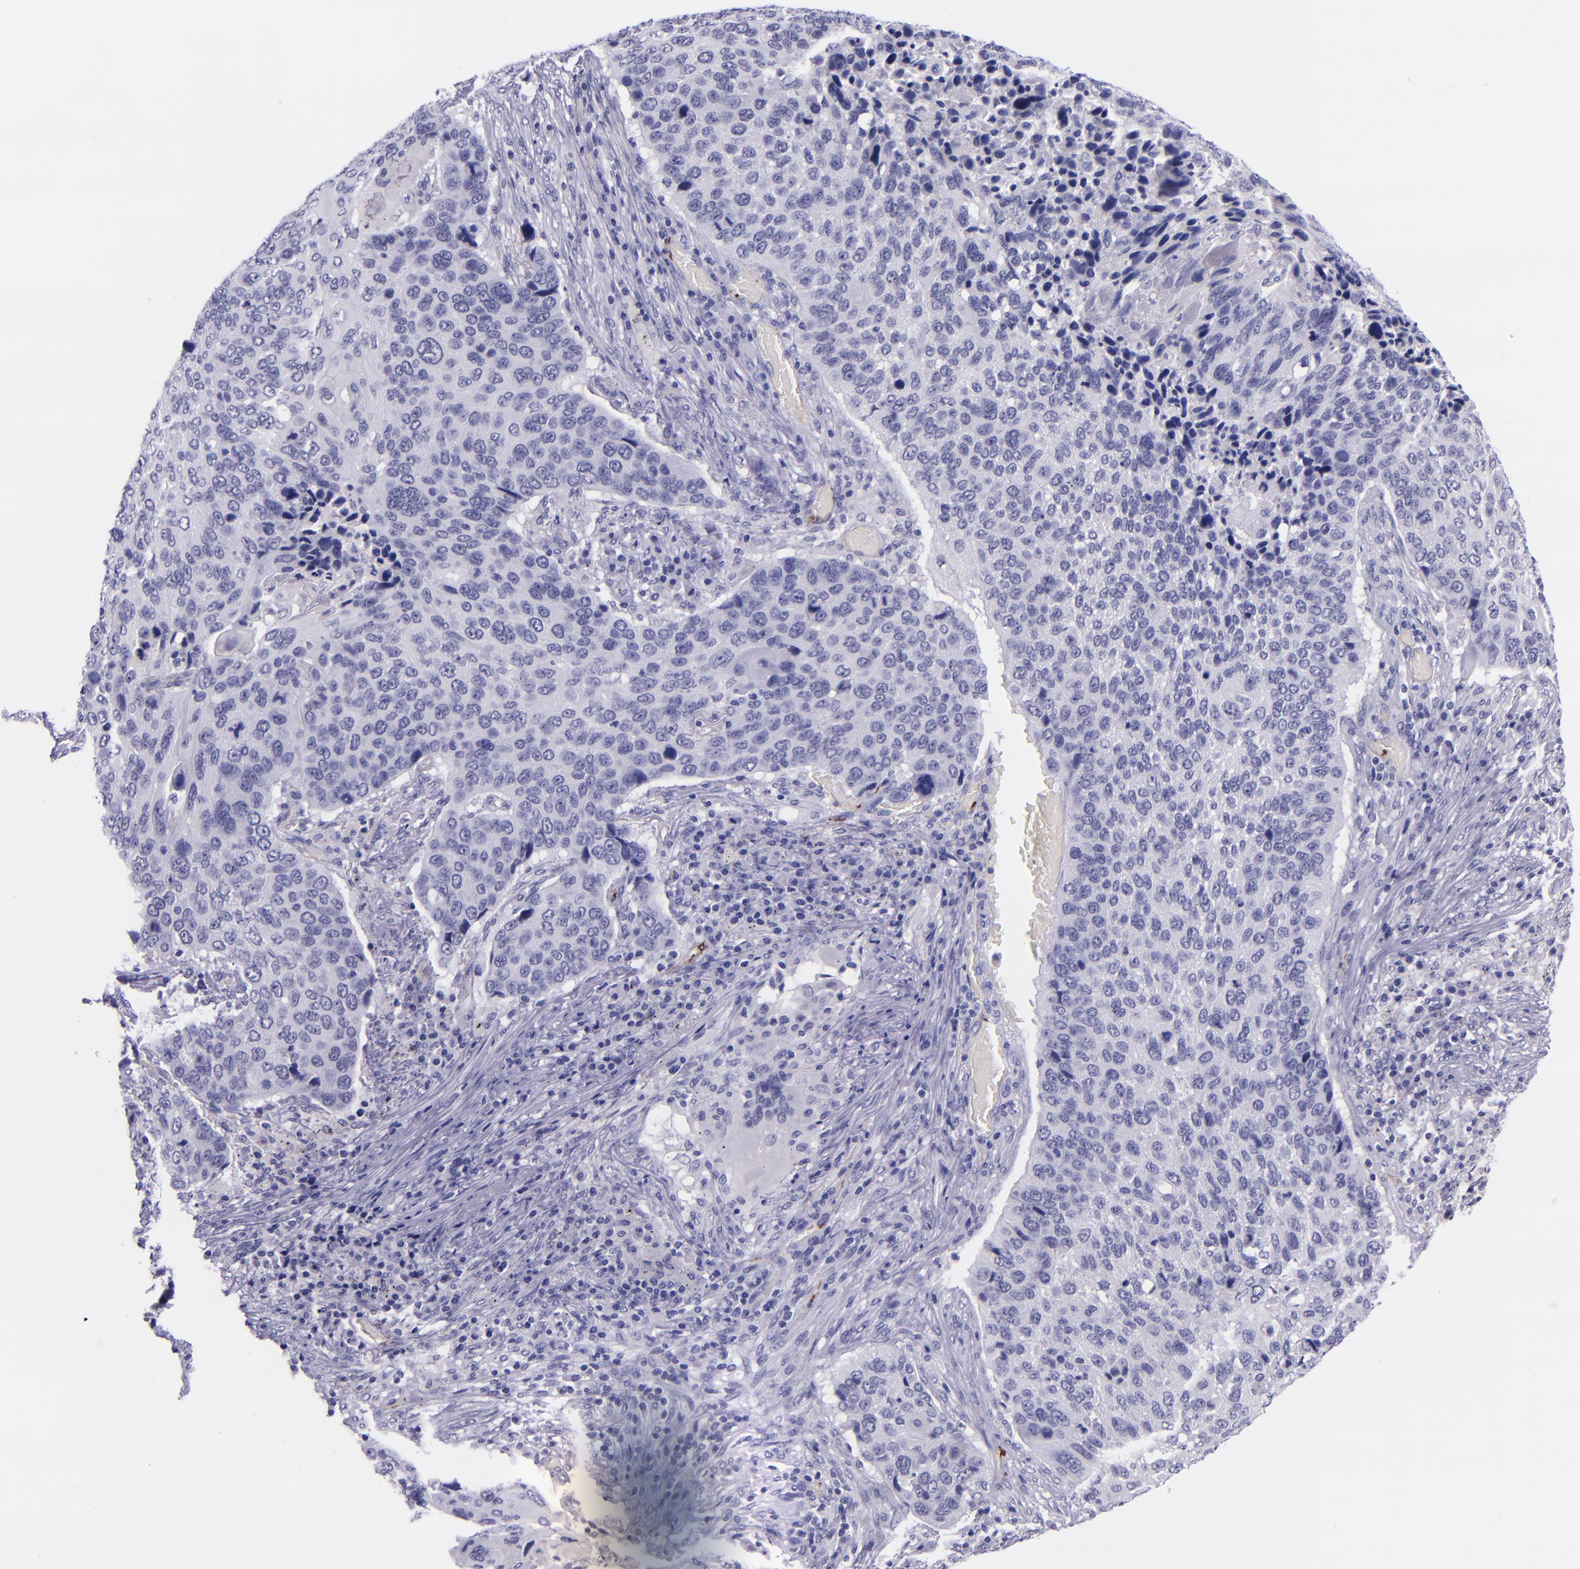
{"staining": {"intensity": "negative", "quantity": "none", "location": "none"}, "tissue": "lung cancer", "cell_type": "Tumor cells", "image_type": "cancer", "snomed": [{"axis": "morphology", "description": "Squamous cell carcinoma, NOS"}, {"axis": "topography", "description": "Lung"}], "caption": "The IHC micrograph has no significant staining in tumor cells of lung squamous cell carcinoma tissue.", "gene": "SELE", "patient": {"sex": "male", "age": 68}}